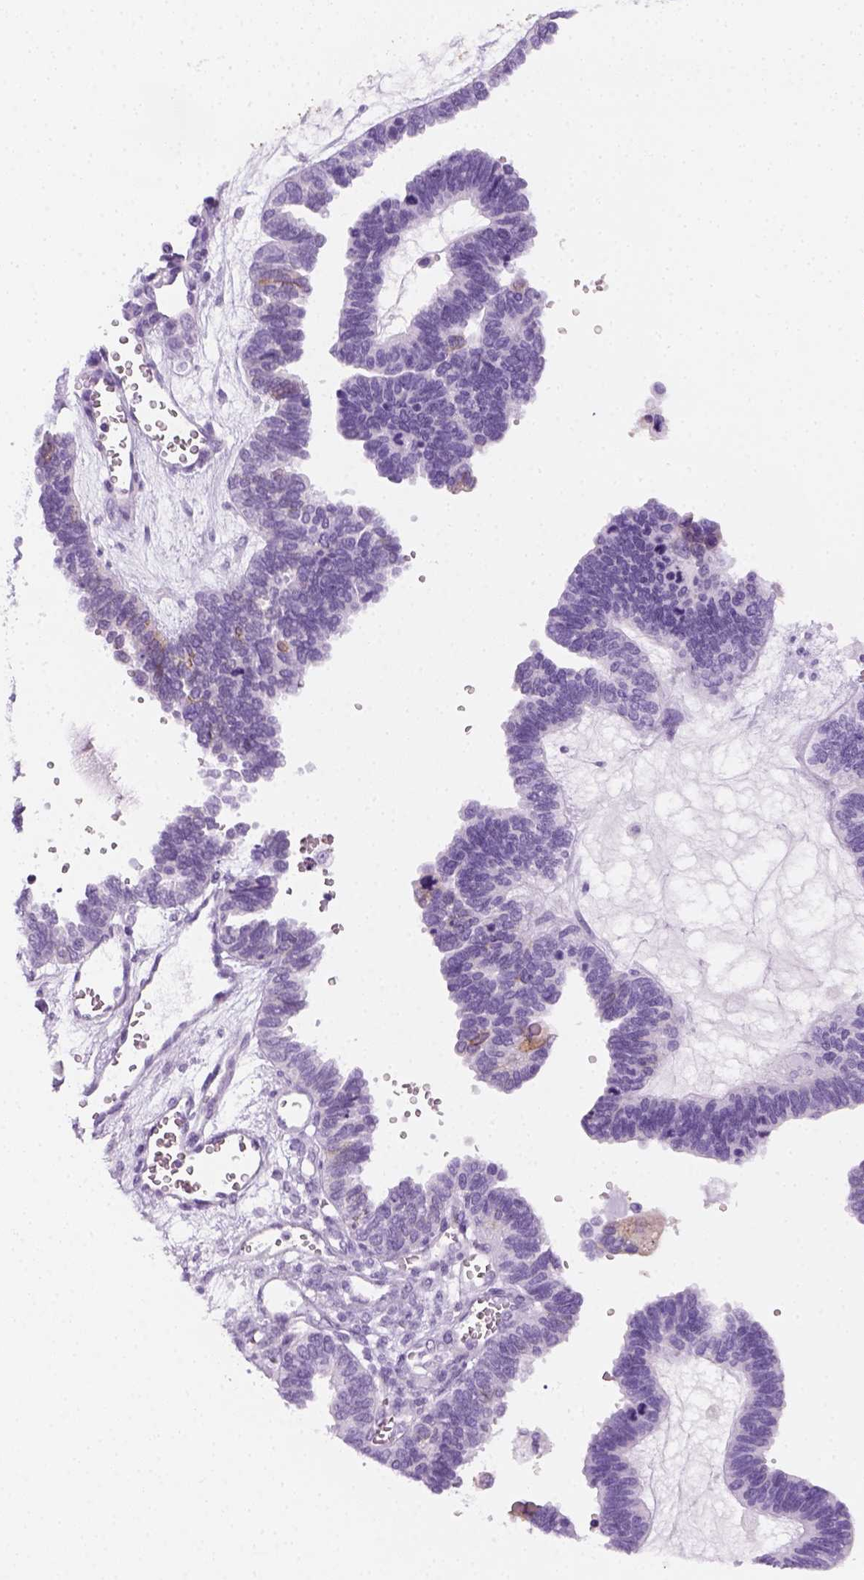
{"staining": {"intensity": "negative", "quantity": "none", "location": "none"}, "tissue": "ovarian cancer", "cell_type": "Tumor cells", "image_type": "cancer", "snomed": [{"axis": "morphology", "description": "Cystadenocarcinoma, serous, NOS"}, {"axis": "topography", "description": "Ovary"}], "caption": "An IHC histopathology image of ovarian serous cystadenocarcinoma is shown. There is no staining in tumor cells of ovarian serous cystadenocarcinoma. (DAB IHC visualized using brightfield microscopy, high magnification).", "gene": "AQP3", "patient": {"sex": "female", "age": 51}}